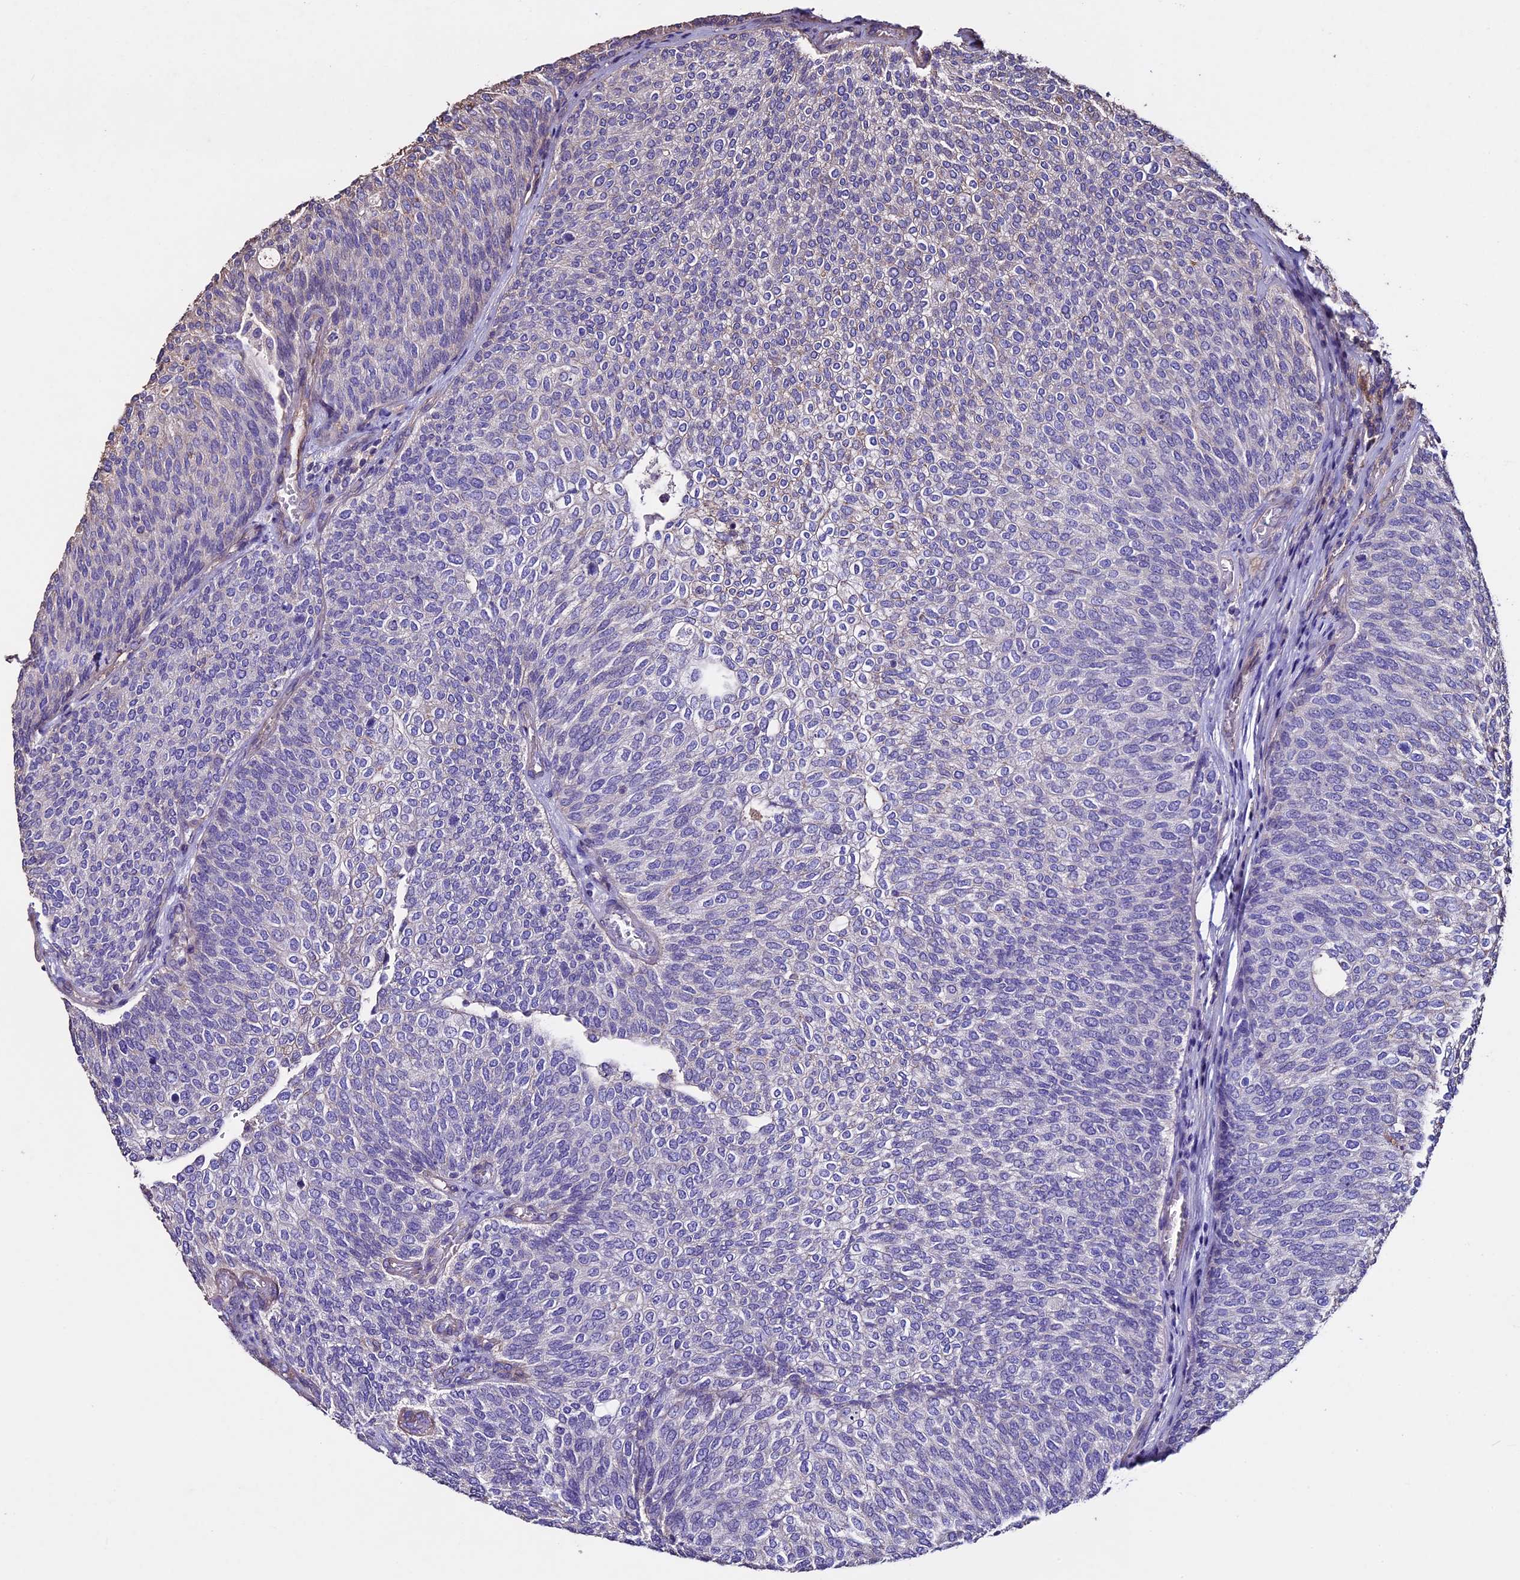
{"staining": {"intensity": "negative", "quantity": "none", "location": "none"}, "tissue": "urothelial cancer", "cell_type": "Tumor cells", "image_type": "cancer", "snomed": [{"axis": "morphology", "description": "Urothelial carcinoma, Low grade"}, {"axis": "topography", "description": "Urinary bladder"}], "caption": "DAB immunohistochemical staining of urothelial cancer exhibits no significant staining in tumor cells.", "gene": "USB1", "patient": {"sex": "female", "age": 79}}